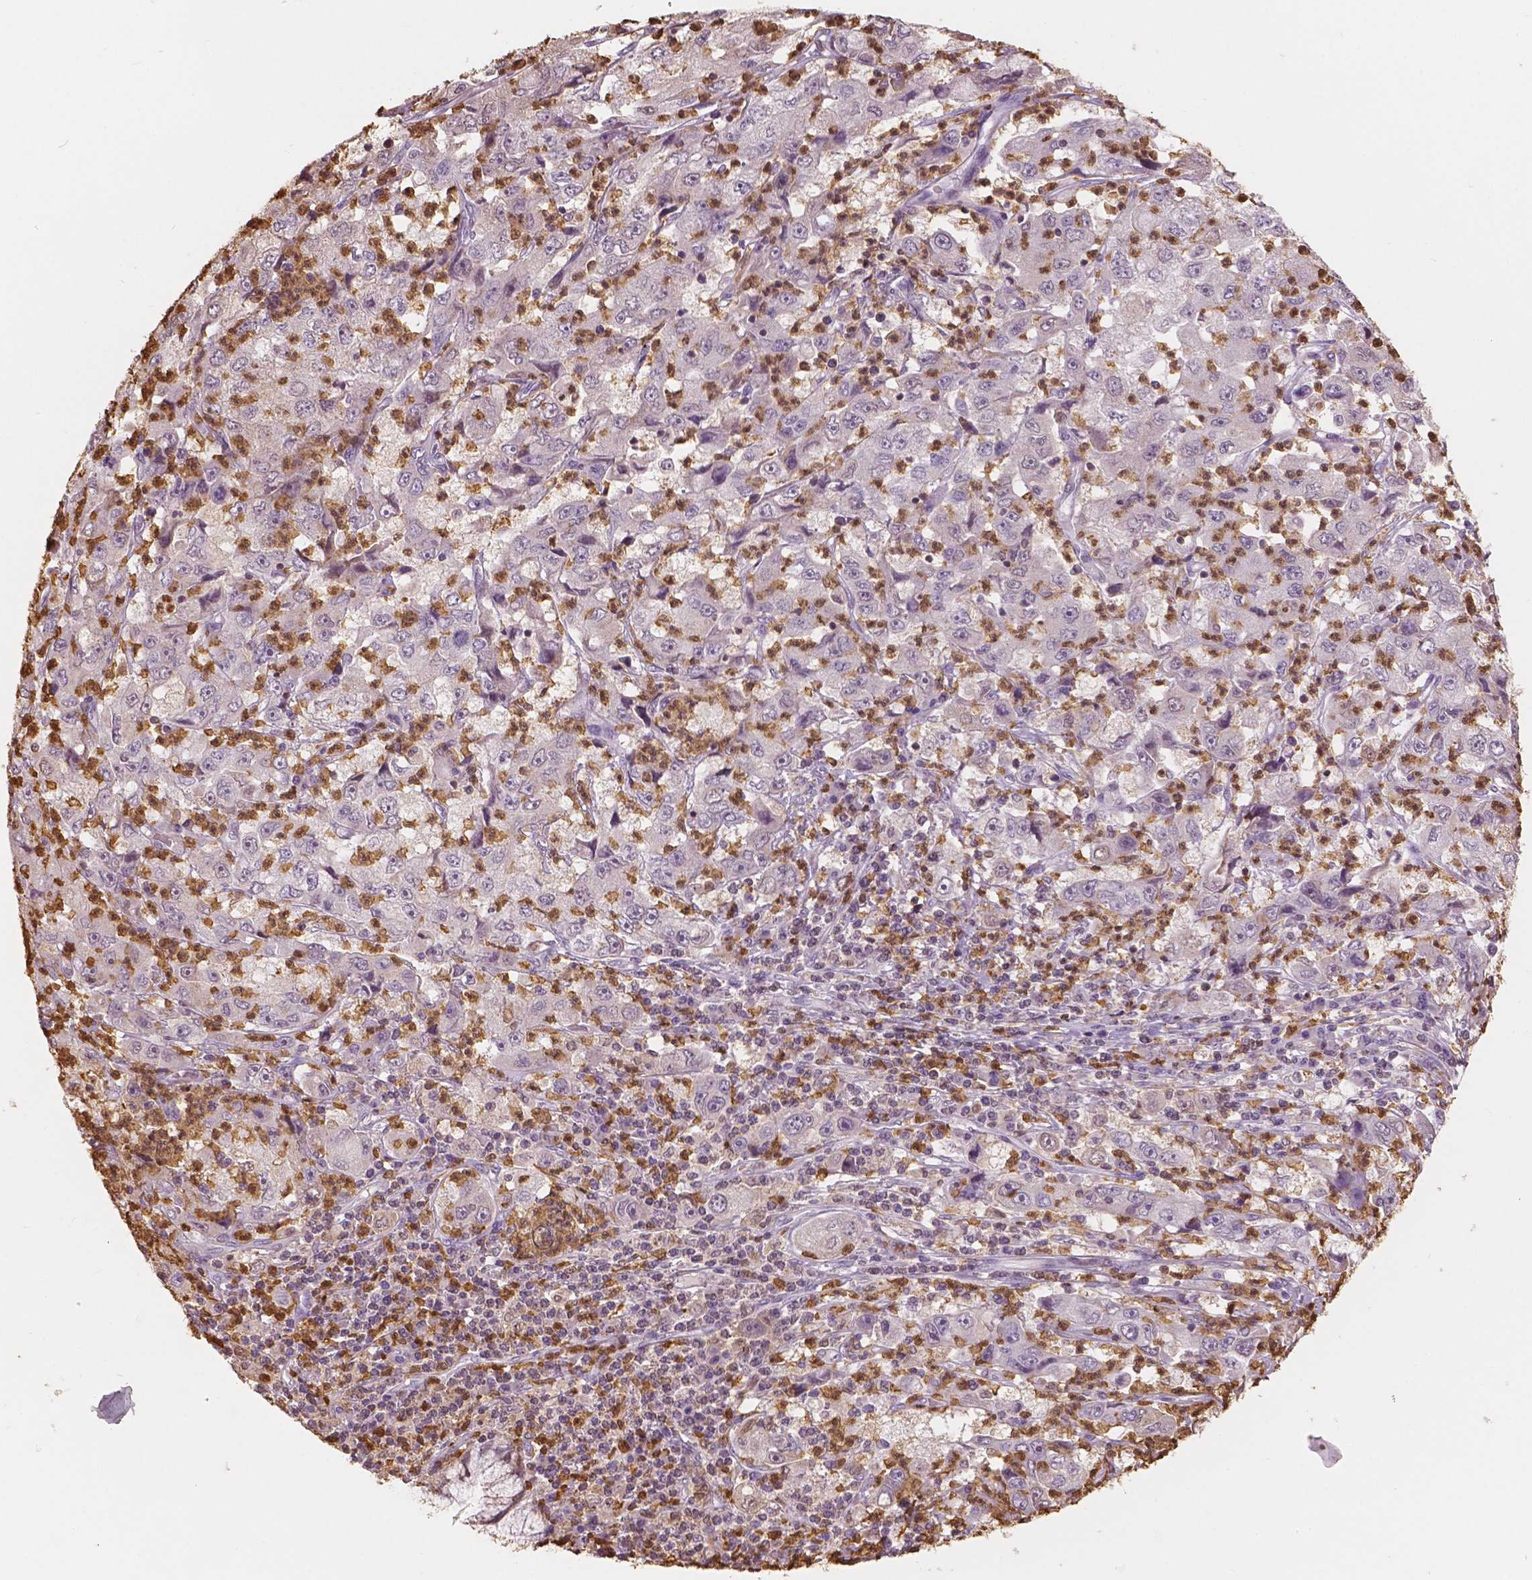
{"staining": {"intensity": "negative", "quantity": "none", "location": "none"}, "tissue": "cervical cancer", "cell_type": "Tumor cells", "image_type": "cancer", "snomed": [{"axis": "morphology", "description": "Squamous cell carcinoma, NOS"}, {"axis": "topography", "description": "Cervix"}], "caption": "A micrograph of human cervical squamous cell carcinoma is negative for staining in tumor cells.", "gene": "S100A4", "patient": {"sex": "female", "age": 36}}